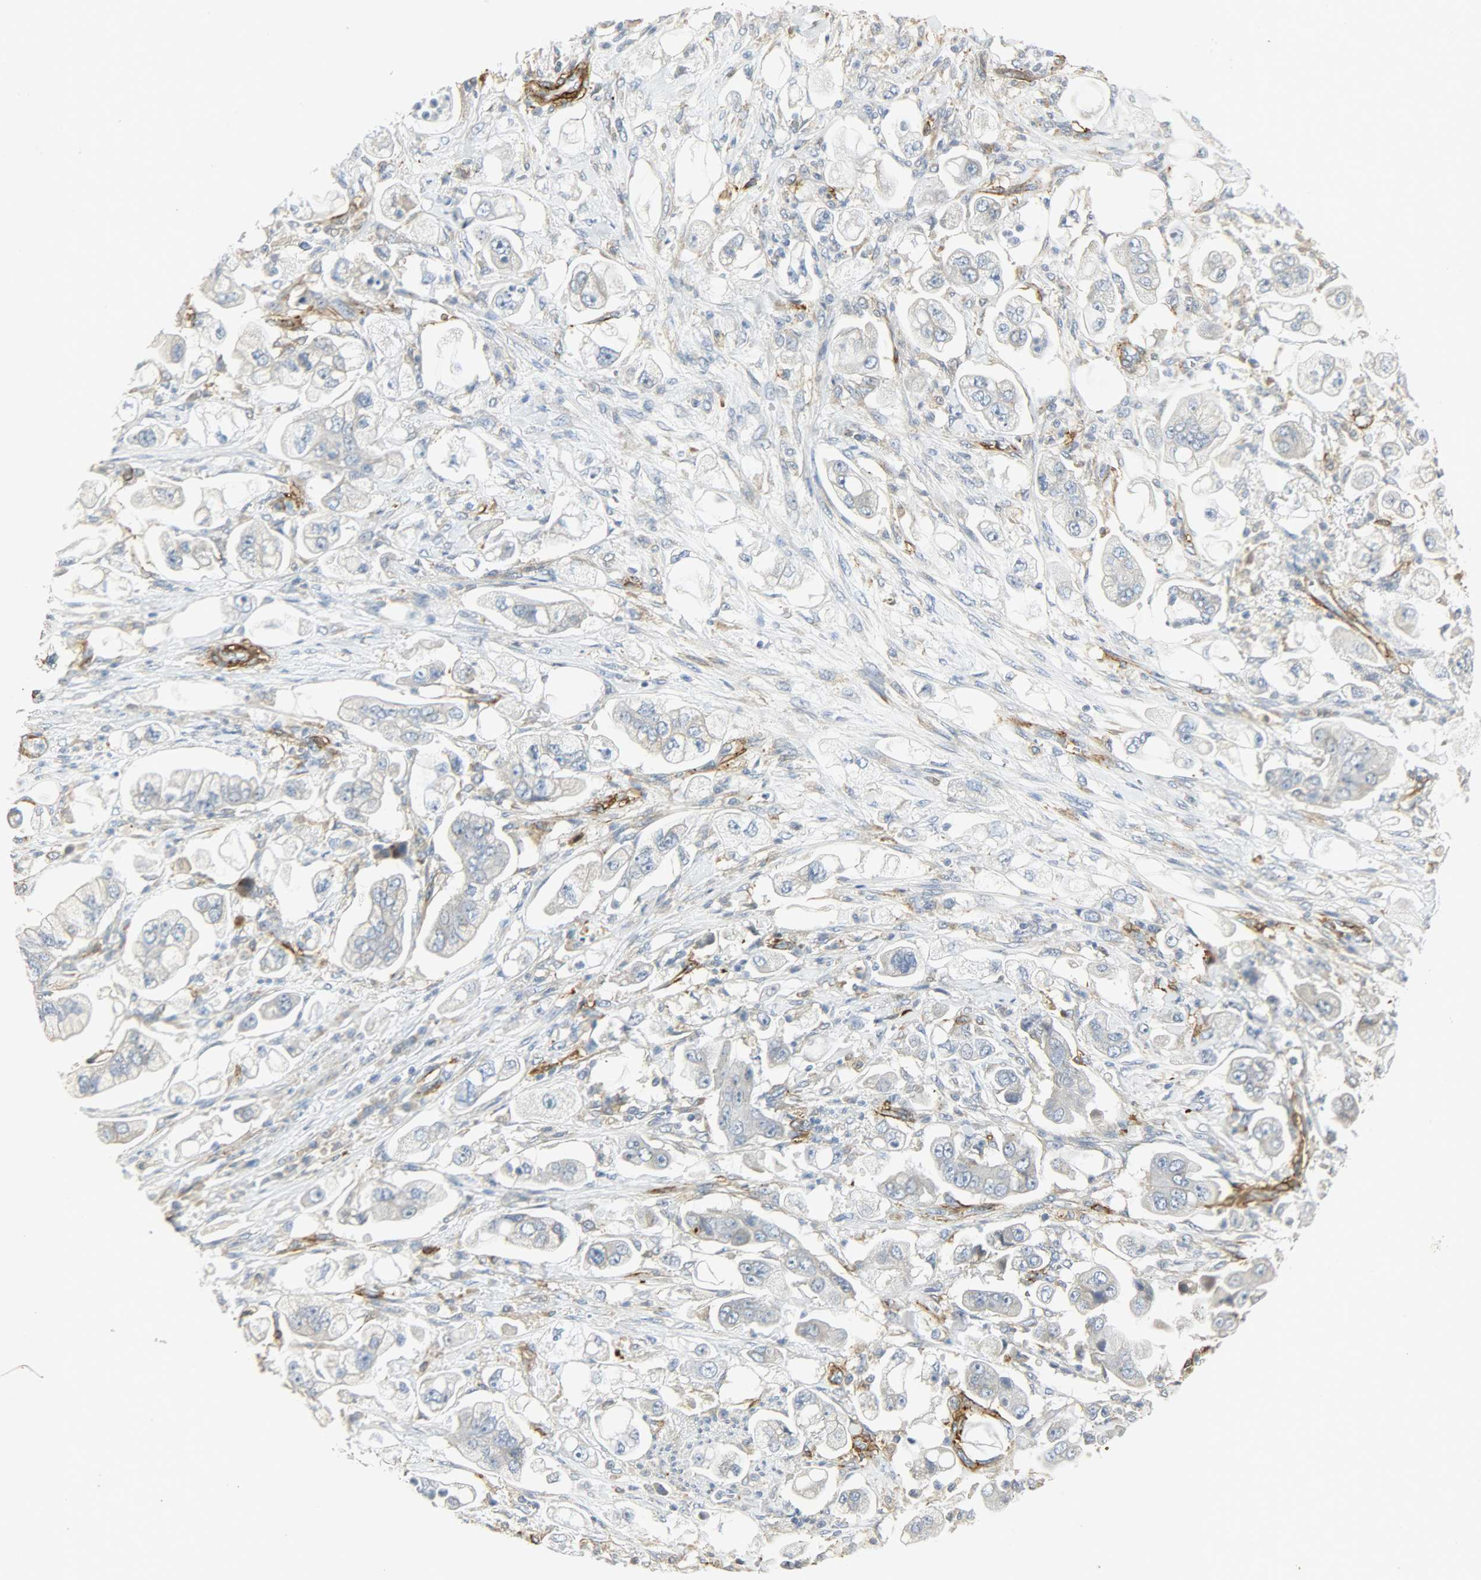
{"staining": {"intensity": "negative", "quantity": "none", "location": "none"}, "tissue": "stomach cancer", "cell_type": "Tumor cells", "image_type": "cancer", "snomed": [{"axis": "morphology", "description": "Adenocarcinoma, NOS"}, {"axis": "topography", "description": "Stomach"}], "caption": "IHC histopathology image of neoplastic tissue: human stomach cancer stained with DAB (3,3'-diaminobenzidine) reveals no significant protein staining in tumor cells. (Stains: DAB immunohistochemistry (IHC) with hematoxylin counter stain, Microscopy: brightfield microscopy at high magnification).", "gene": "ENPEP", "patient": {"sex": "male", "age": 62}}